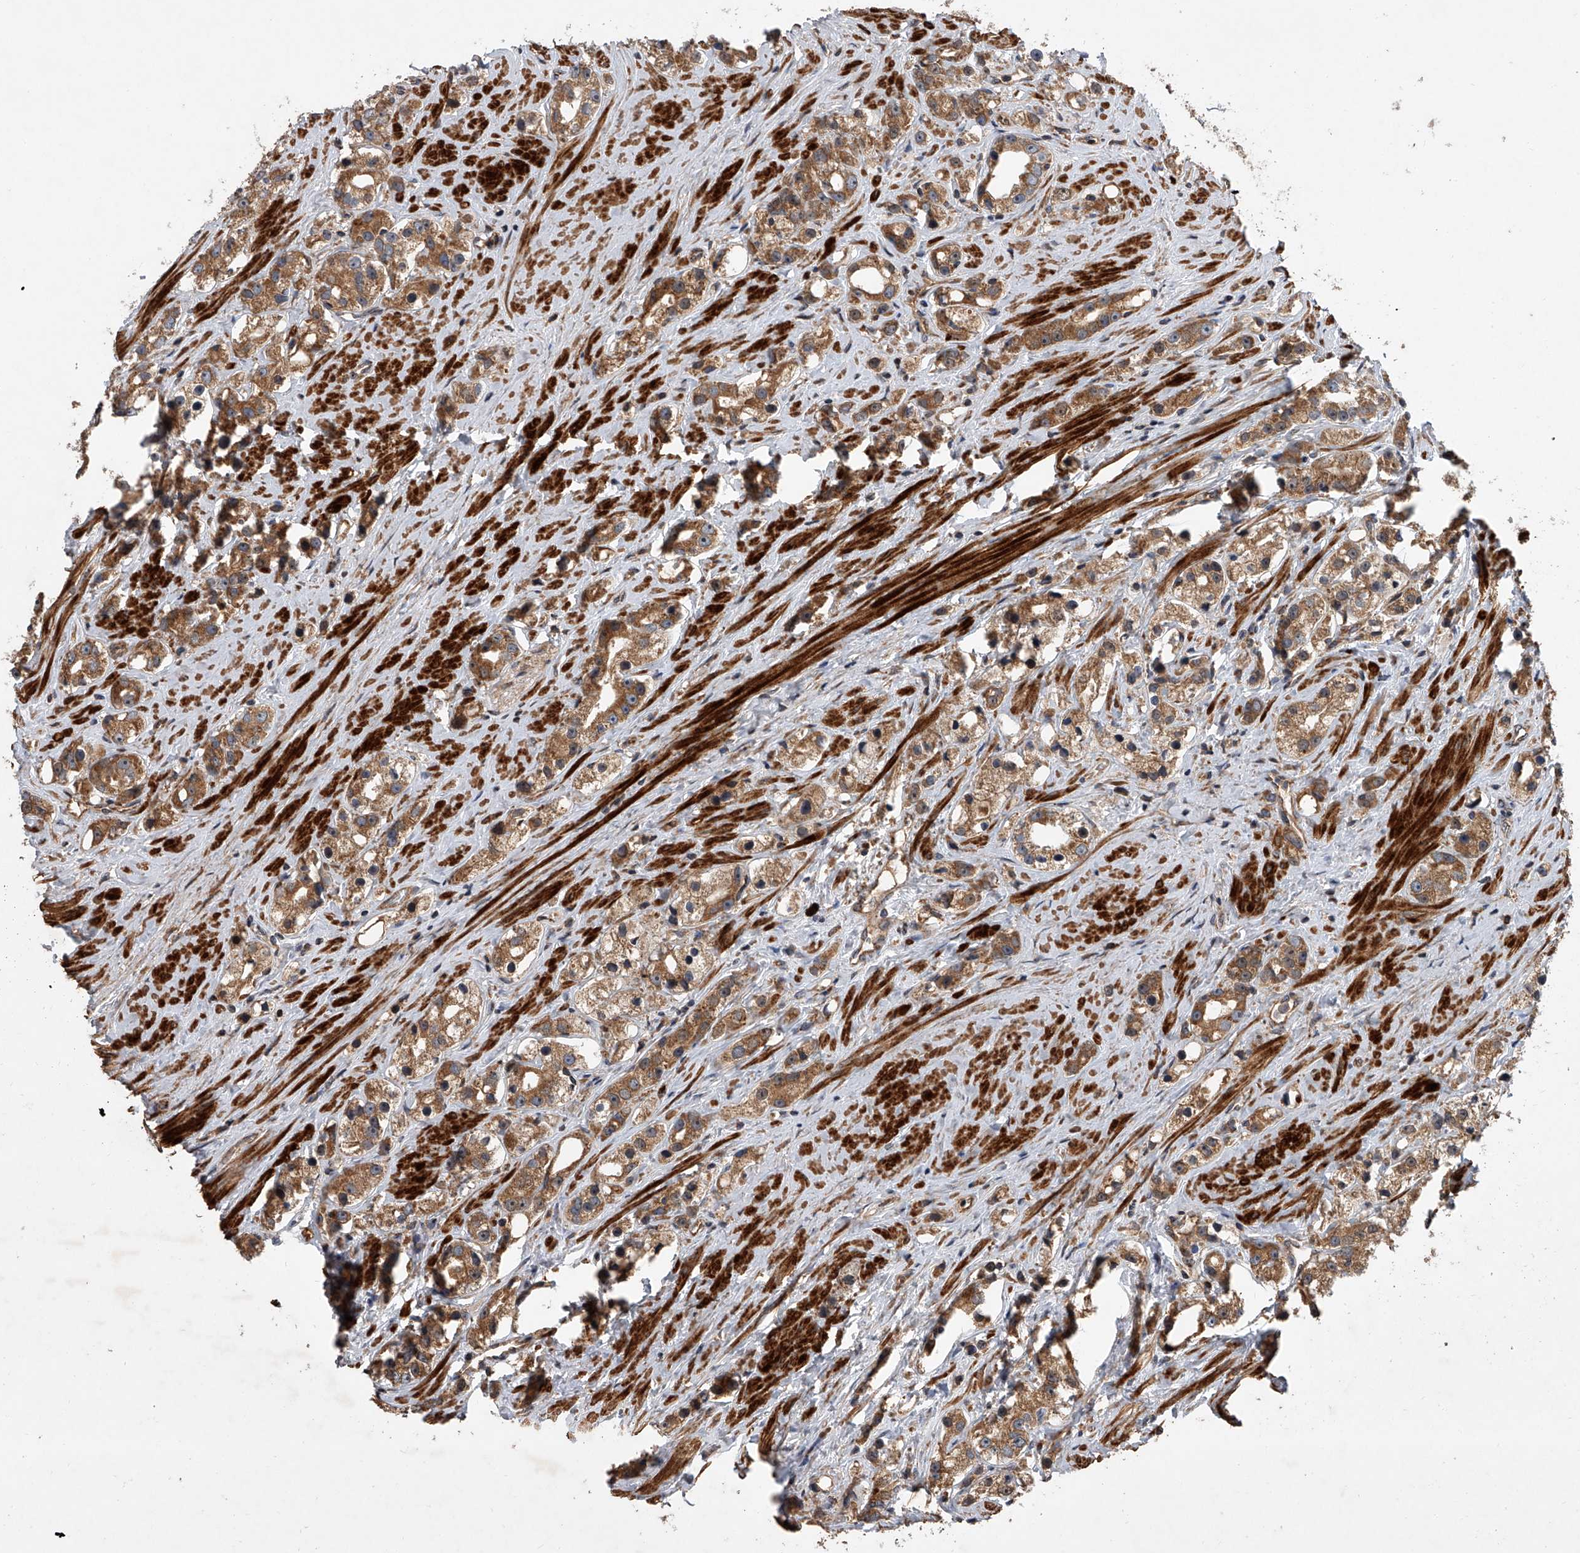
{"staining": {"intensity": "moderate", "quantity": ">75%", "location": "cytoplasmic/membranous"}, "tissue": "prostate cancer", "cell_type": "Tumor cells", "image_type": "cancer", "snomed": [{"axis": "morphology", "description": "Adenocarcinoma, NOS"}, {"axis": "topography", "description": "Prostate"}], "caption": "Moderate cytoplasmic/membranous staining for a protein is appreciated in about >75% of tumor cells of prostate cancer using immunohistochemistry (IHC).", "gene": "USP47", "patient": {"sex": "male", "age": 79}}